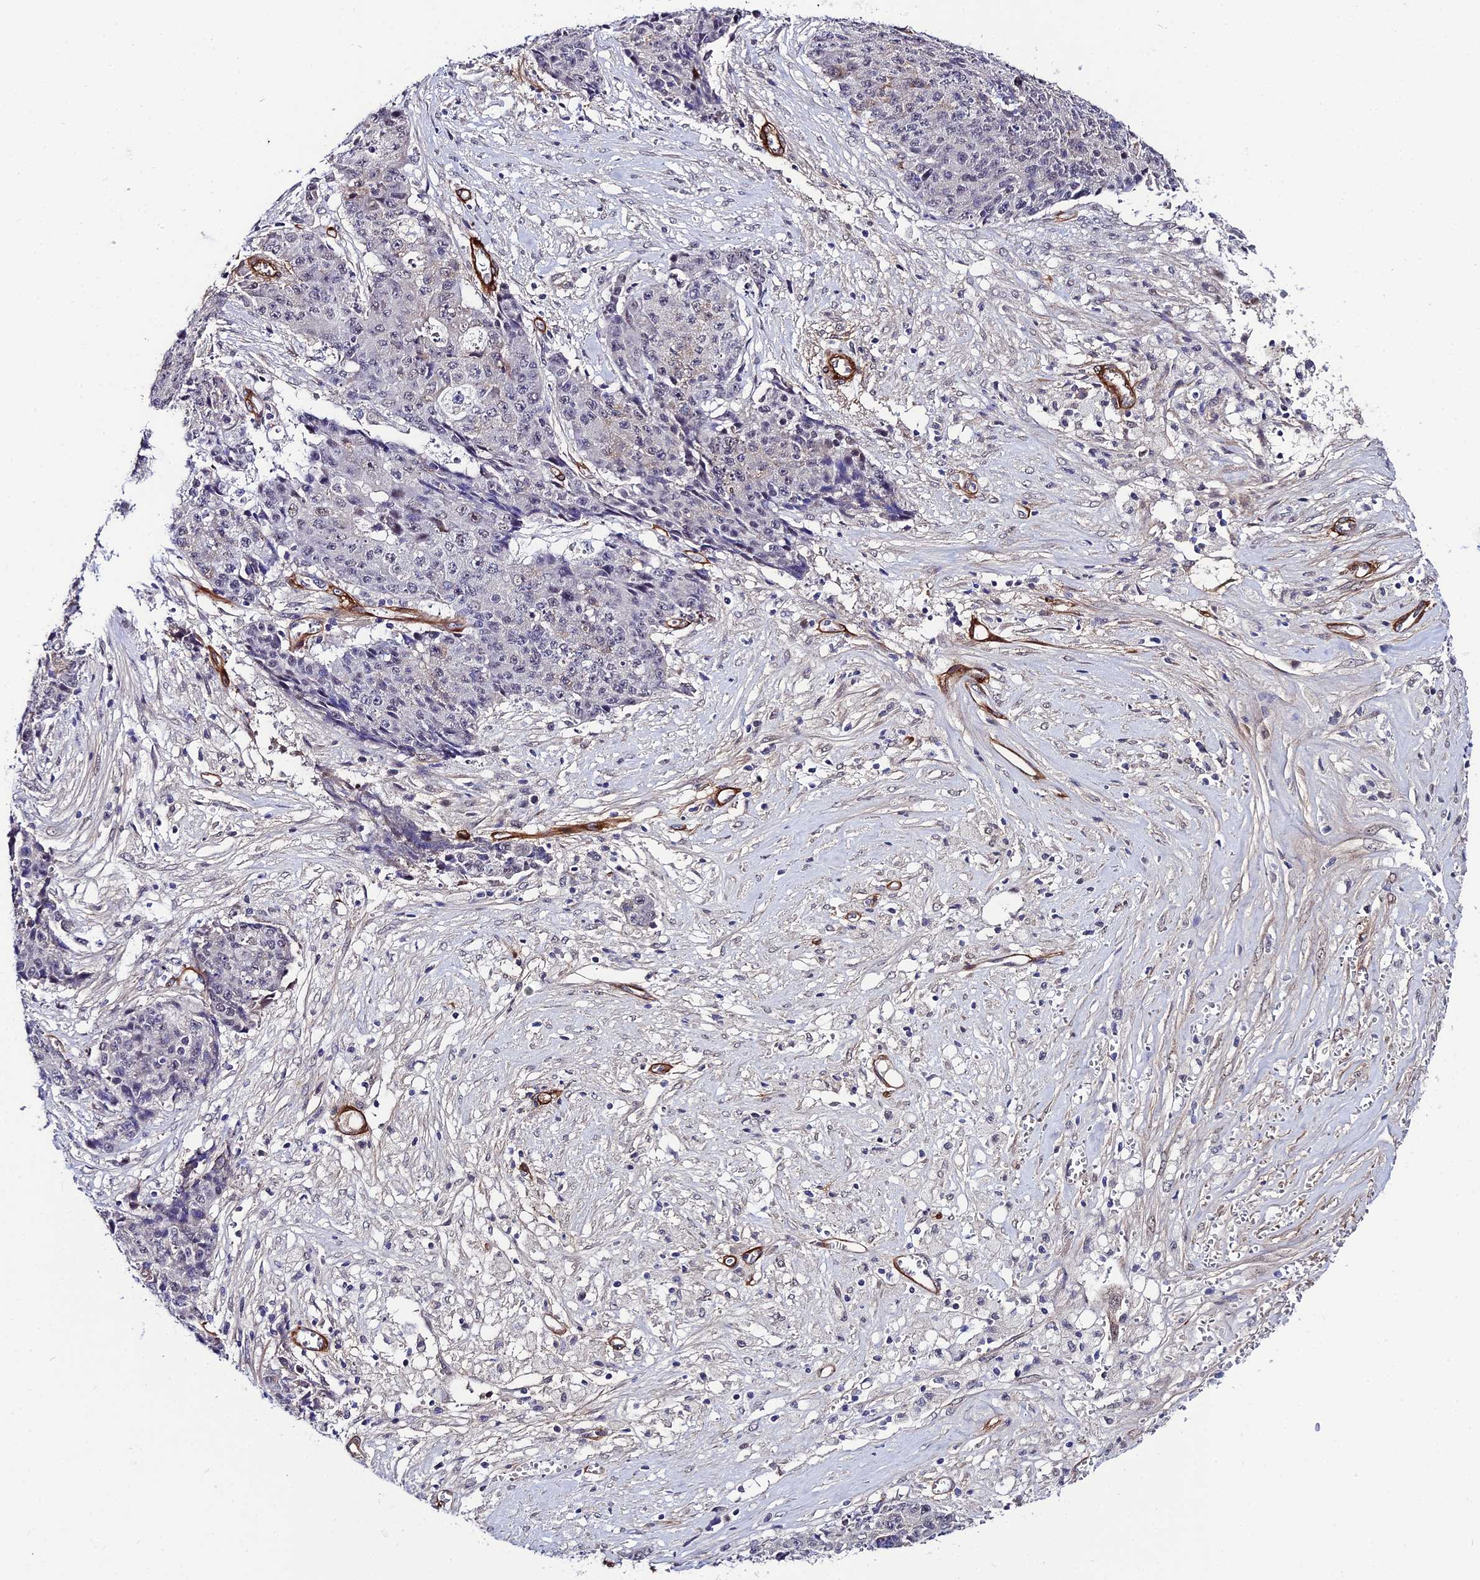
{"staining": {"intensity": "negative", "quantity": "none", "location": "none"}, "tissue": "ovarian cancer", "cell_type": "Tumor cells", "image_type": "cancer", "snomed": [{"axis": "morphology", "description": "Carcinoma, endometroid"}, {"axis": "topography", "description": "Ovary"}], "caption": "A photomicrograph of ovarian cancer stained for a protein exhibits no brown staining in tumor cells.", "gene": "SYT15", "patient": {"sex": "female", "age": 42}}